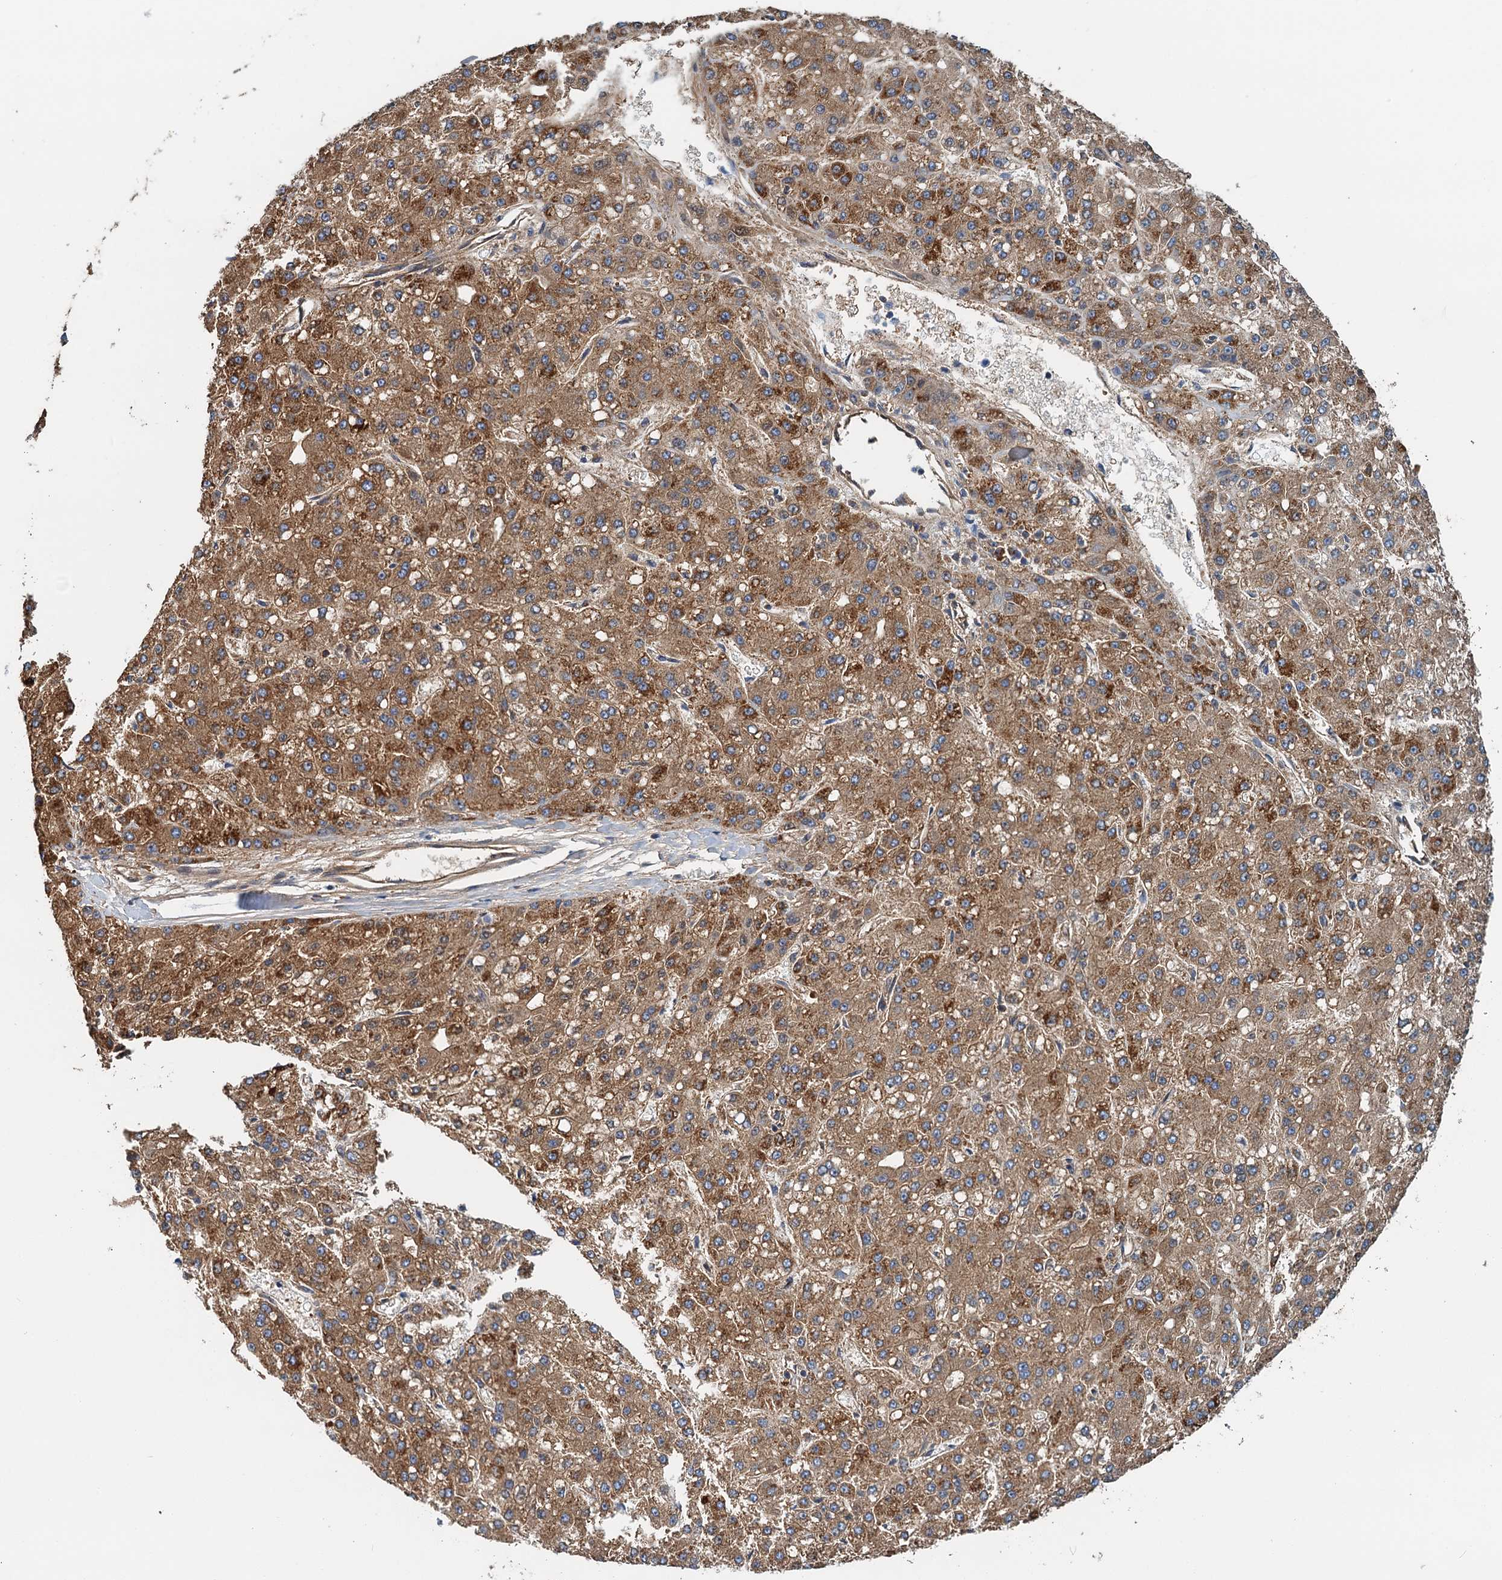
{"staining": {"intensity": "strong", "quantity": ">75%", "location": "cytoplasmic/membranous"}, "tissue": "liver cancer", "cell_type": "Tumor cells", "image_type": "cancer", "snomed": [{"axis": "morphology", "description": "Carcinoma, Hepatocellular, NOS"}, {"axis": "topography", "description": "Liver"}], "caption": "Immunohistochemical staining of human liver cancer displays strong cytoplasmic/membranous protein expression in approximately >75% of tumor cells. Nuclei are stained in blue.", "gene": "ROGDI", "patient": {"sex": "male", "age": 67}}